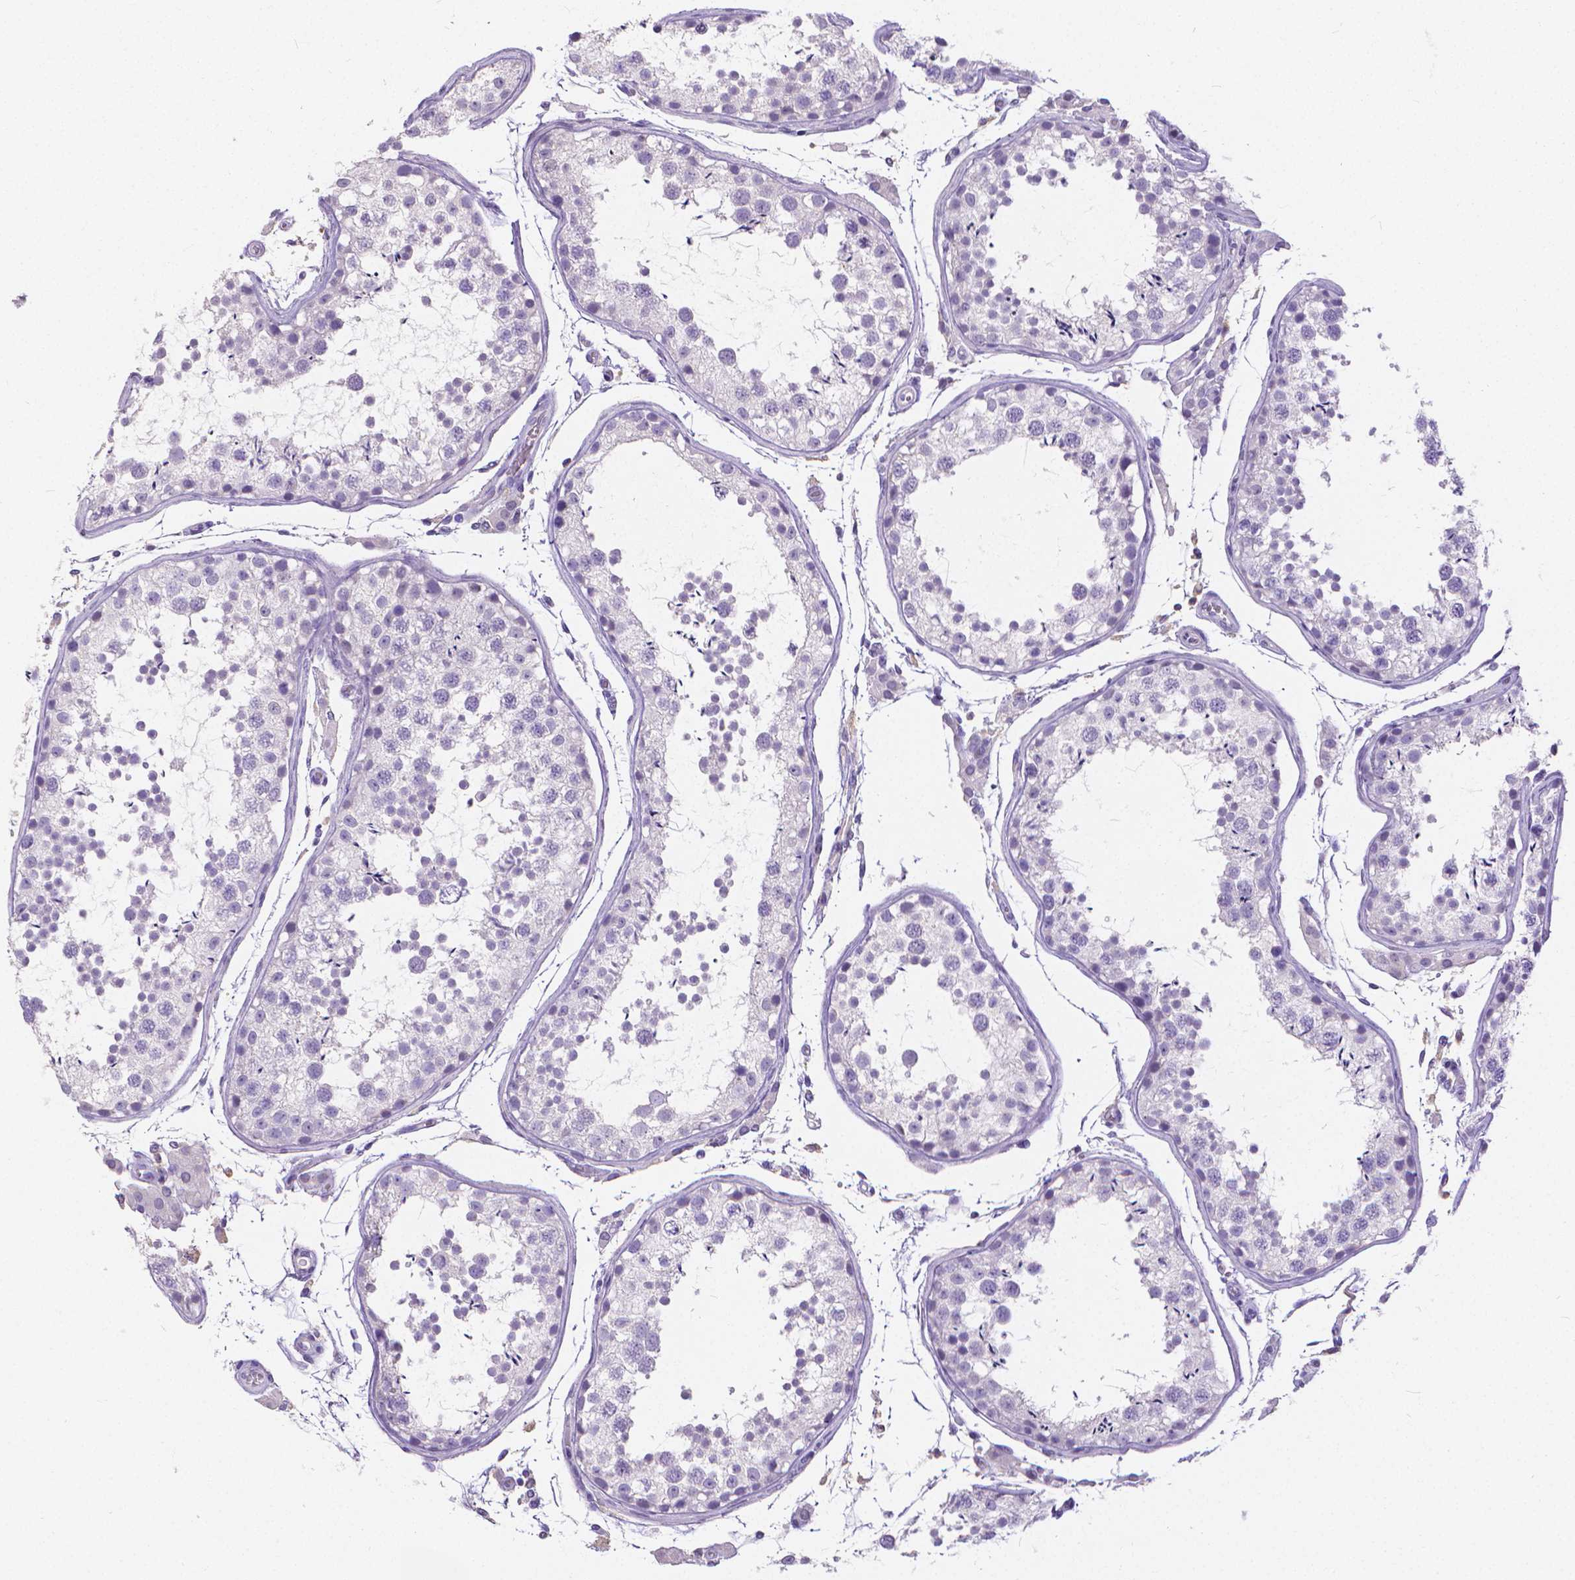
{"staining": {"intensity": "negative", "quantity": "none", "location": "none"}, "tissue": "testis", "cell_type": "Cells in seminiferous ducts", "image_type": "normal", "snomed": [{"axis": "morphology", "description": "Normal tissue, NOS"}, {"axis": "topography", "description": "Testis"}], "caption": "Protein analysis of unremarkable testis reveals no significant staining in cells in seminiferous ducts. (Stains: DAB immunohistochemistry with hematoxylin counter stain, Microscopy: brightfield microscopy at high magnification).", "gene": "CD4", "patient": {"sex": "male", "age": 29}}